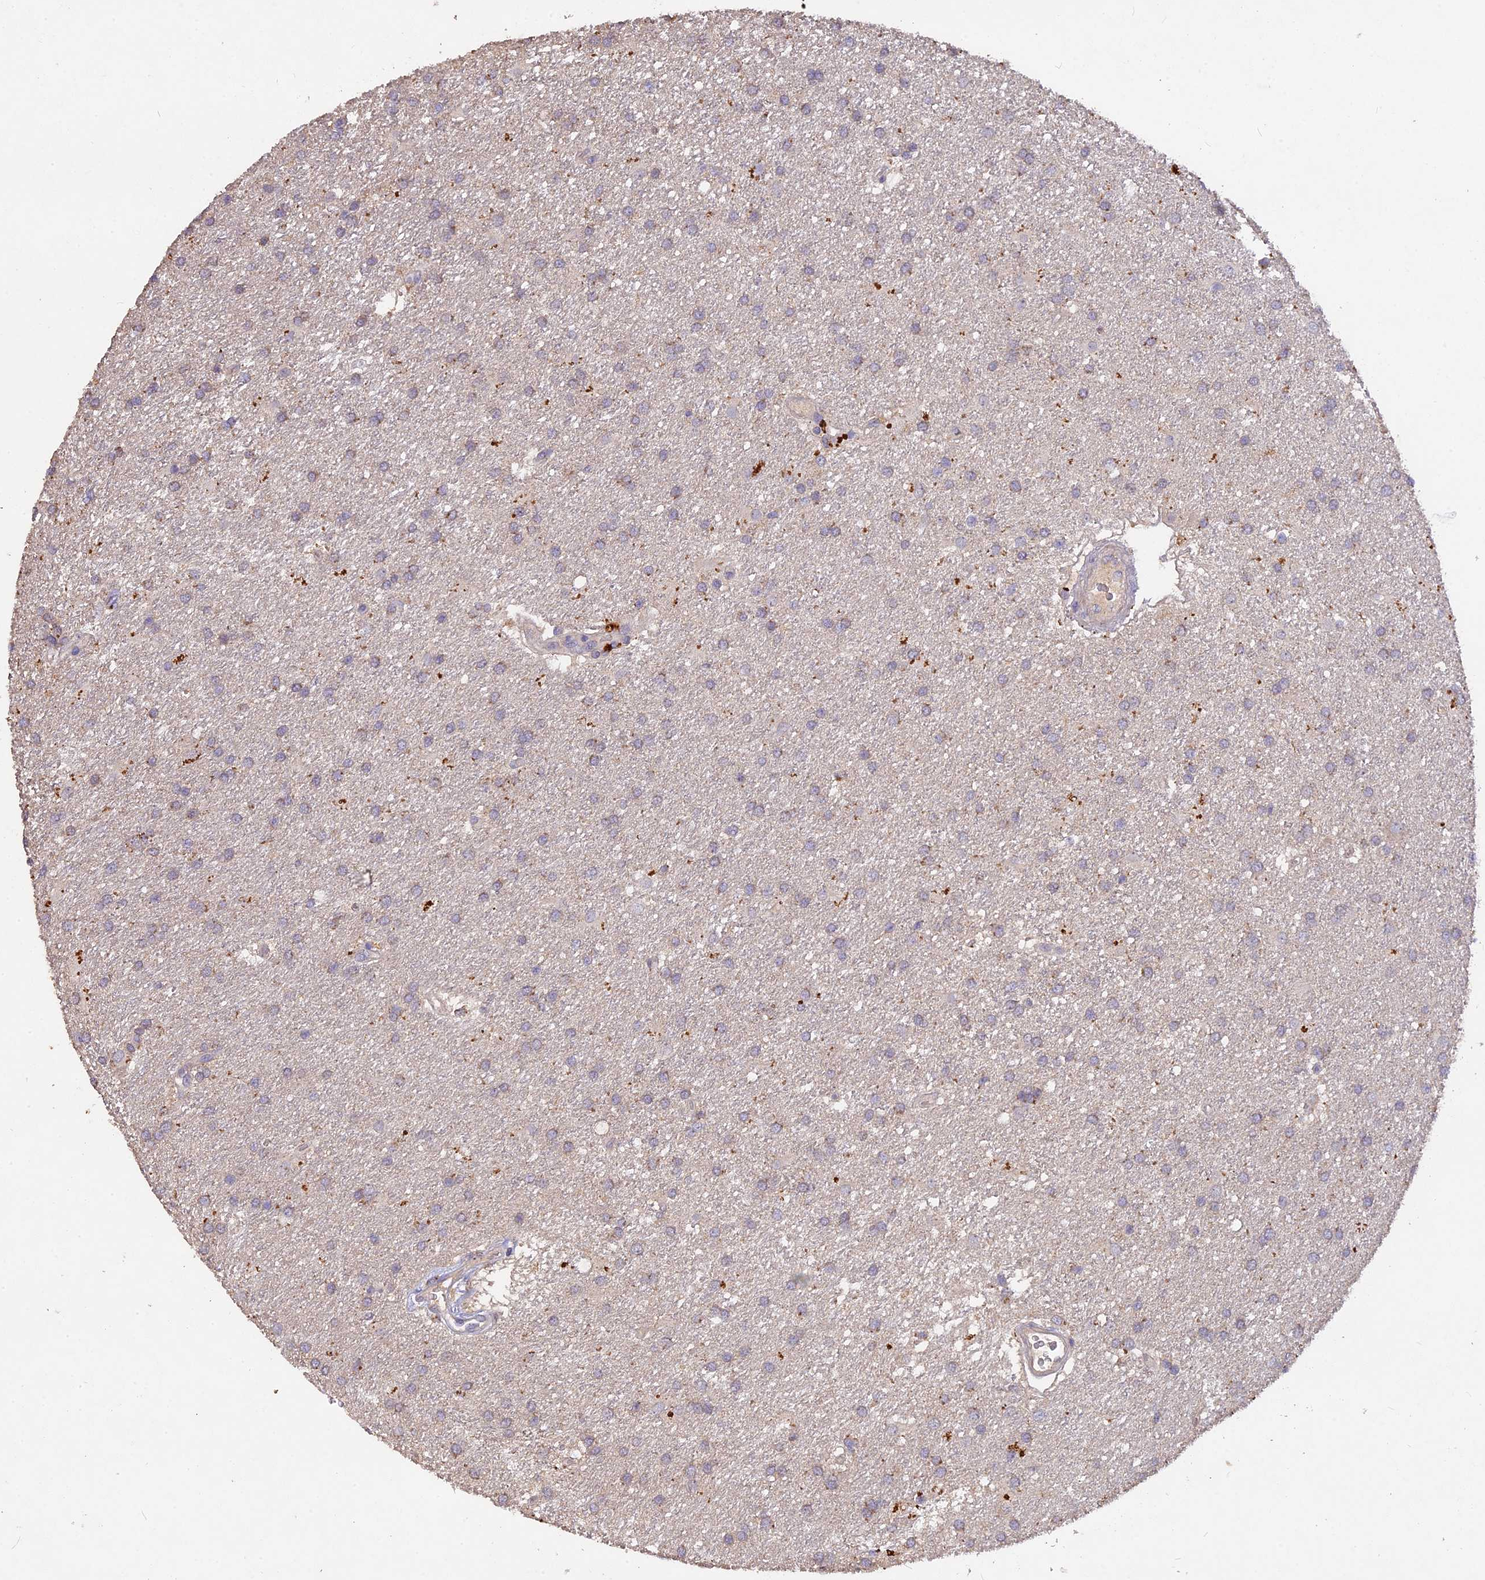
{"staining": {"intensity": "negative", "quantity": "none", "location": "none"}, "tissue": "glioma", "cell_type": "Tumor cells", "image_type": "cancer", "snomed": [{"axis": "morphology", "description": "Glioma, malignant, Low grade"}, {"axis": "topography", "description": "Brain"}], "caption": "The IHC photomicrograph has no significant expression in tumor cells of malignant glioma (low-grade) tissue. The staining was performed using DAB (3,3'-diaminobenzidine) to visualize the protein expression in brown, while the nuclei were stained in blue with hematoxylin (Magnification: 20x).", "gene": "SLC26A4", "patient": {"sex": "male", "age": 66}}